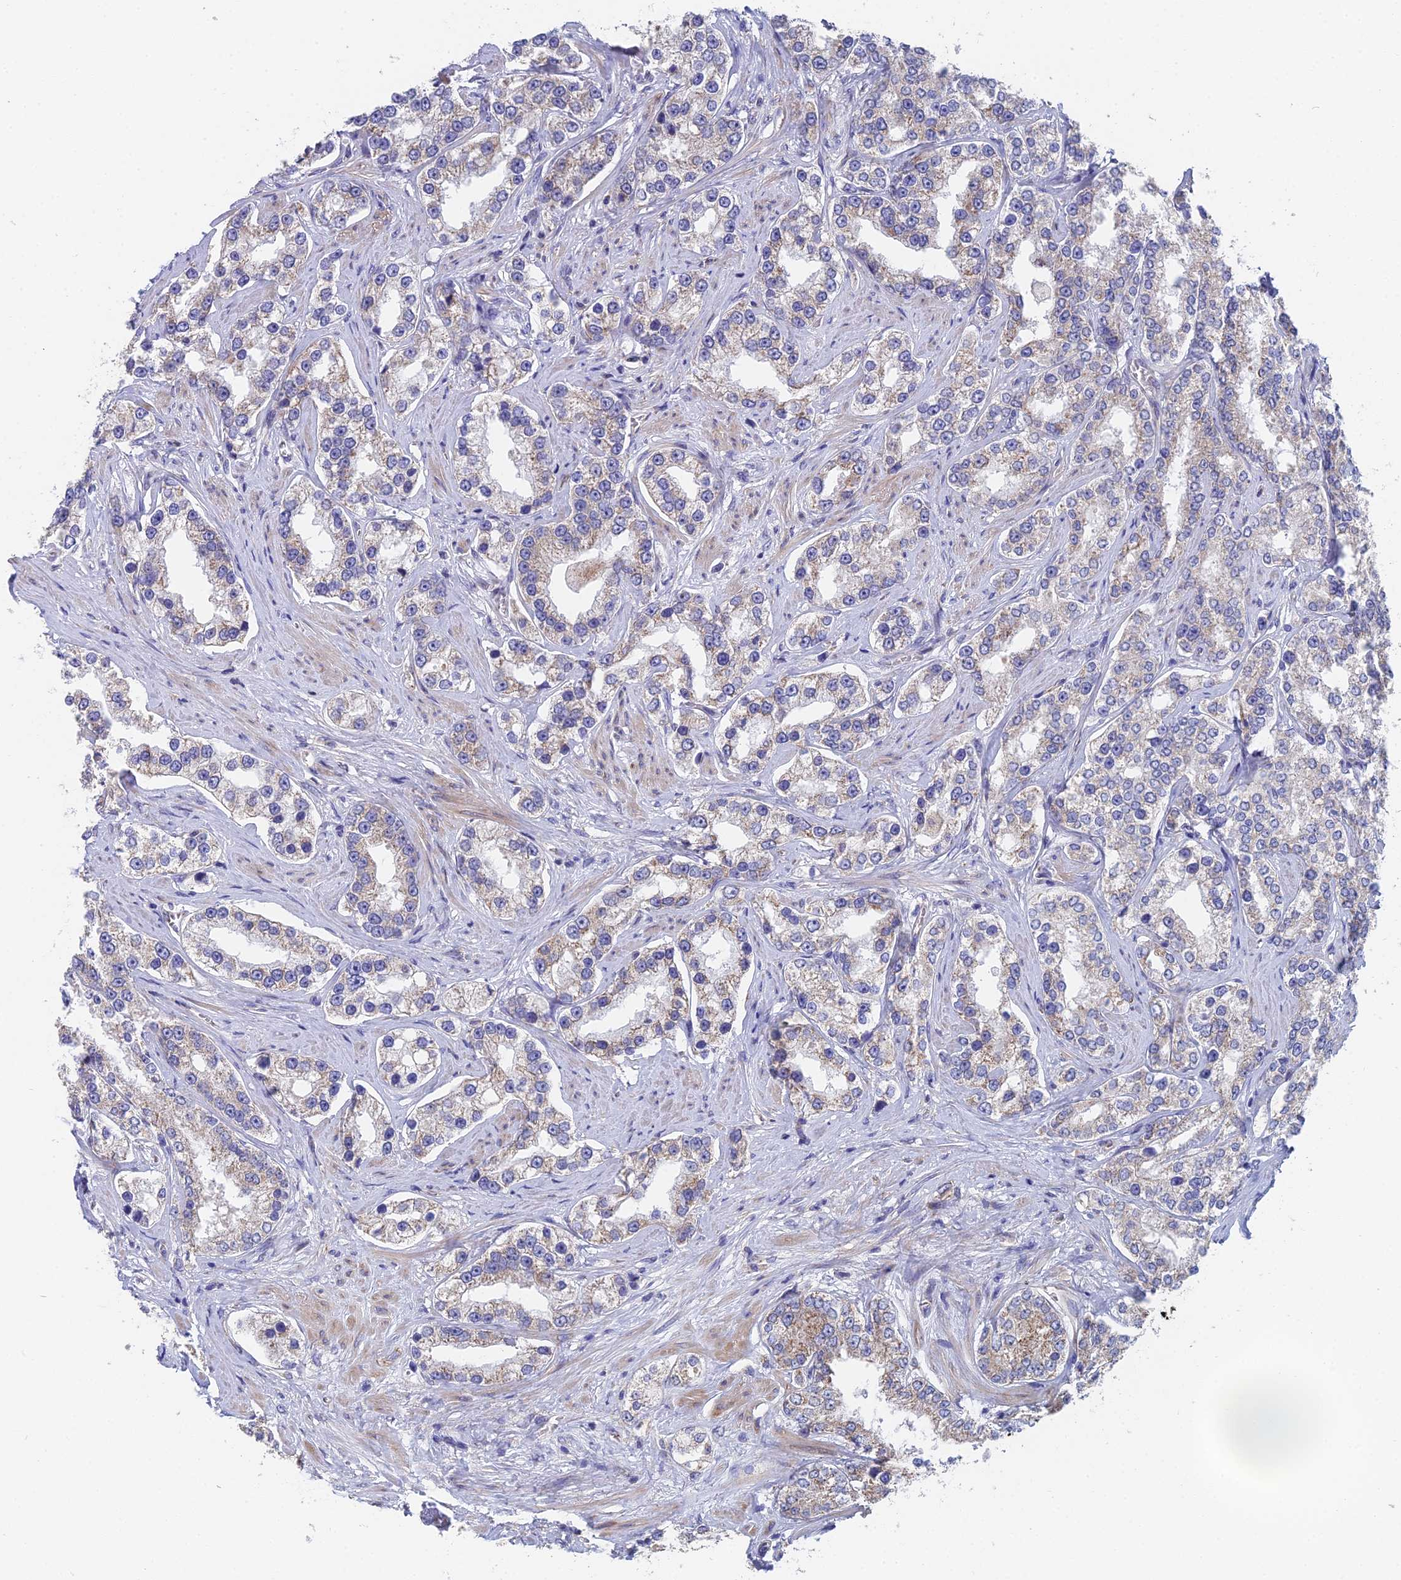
{"staining": {"intensity": "moderate", "quantity": "25%-75%", "location": "cytoplasmic/membranous"}, "tissue": "prostate cancer", "cell_type": "Tumor cells", "image_type": "cancer", "snomed": [{"axis": "morphology", "description": "Normal tissue, NOS"}, {"axis": "morphology", "description": "Adenocarcinoma, High grade"}, {"axis": "topography", "description": "Prostate"}], "caption": "The histopathology image demonstrates a brown stain indicating the presence of a protein in the cytoplasmic/membranous of tumor cells in prostate cancer. The protein is stained brown, and the nuclei are stained in blue (DAB IHC with brightfield microscopy, high magnification).", "gene": "ECSIT", "patient": {"sex": "male", "age": 83}}